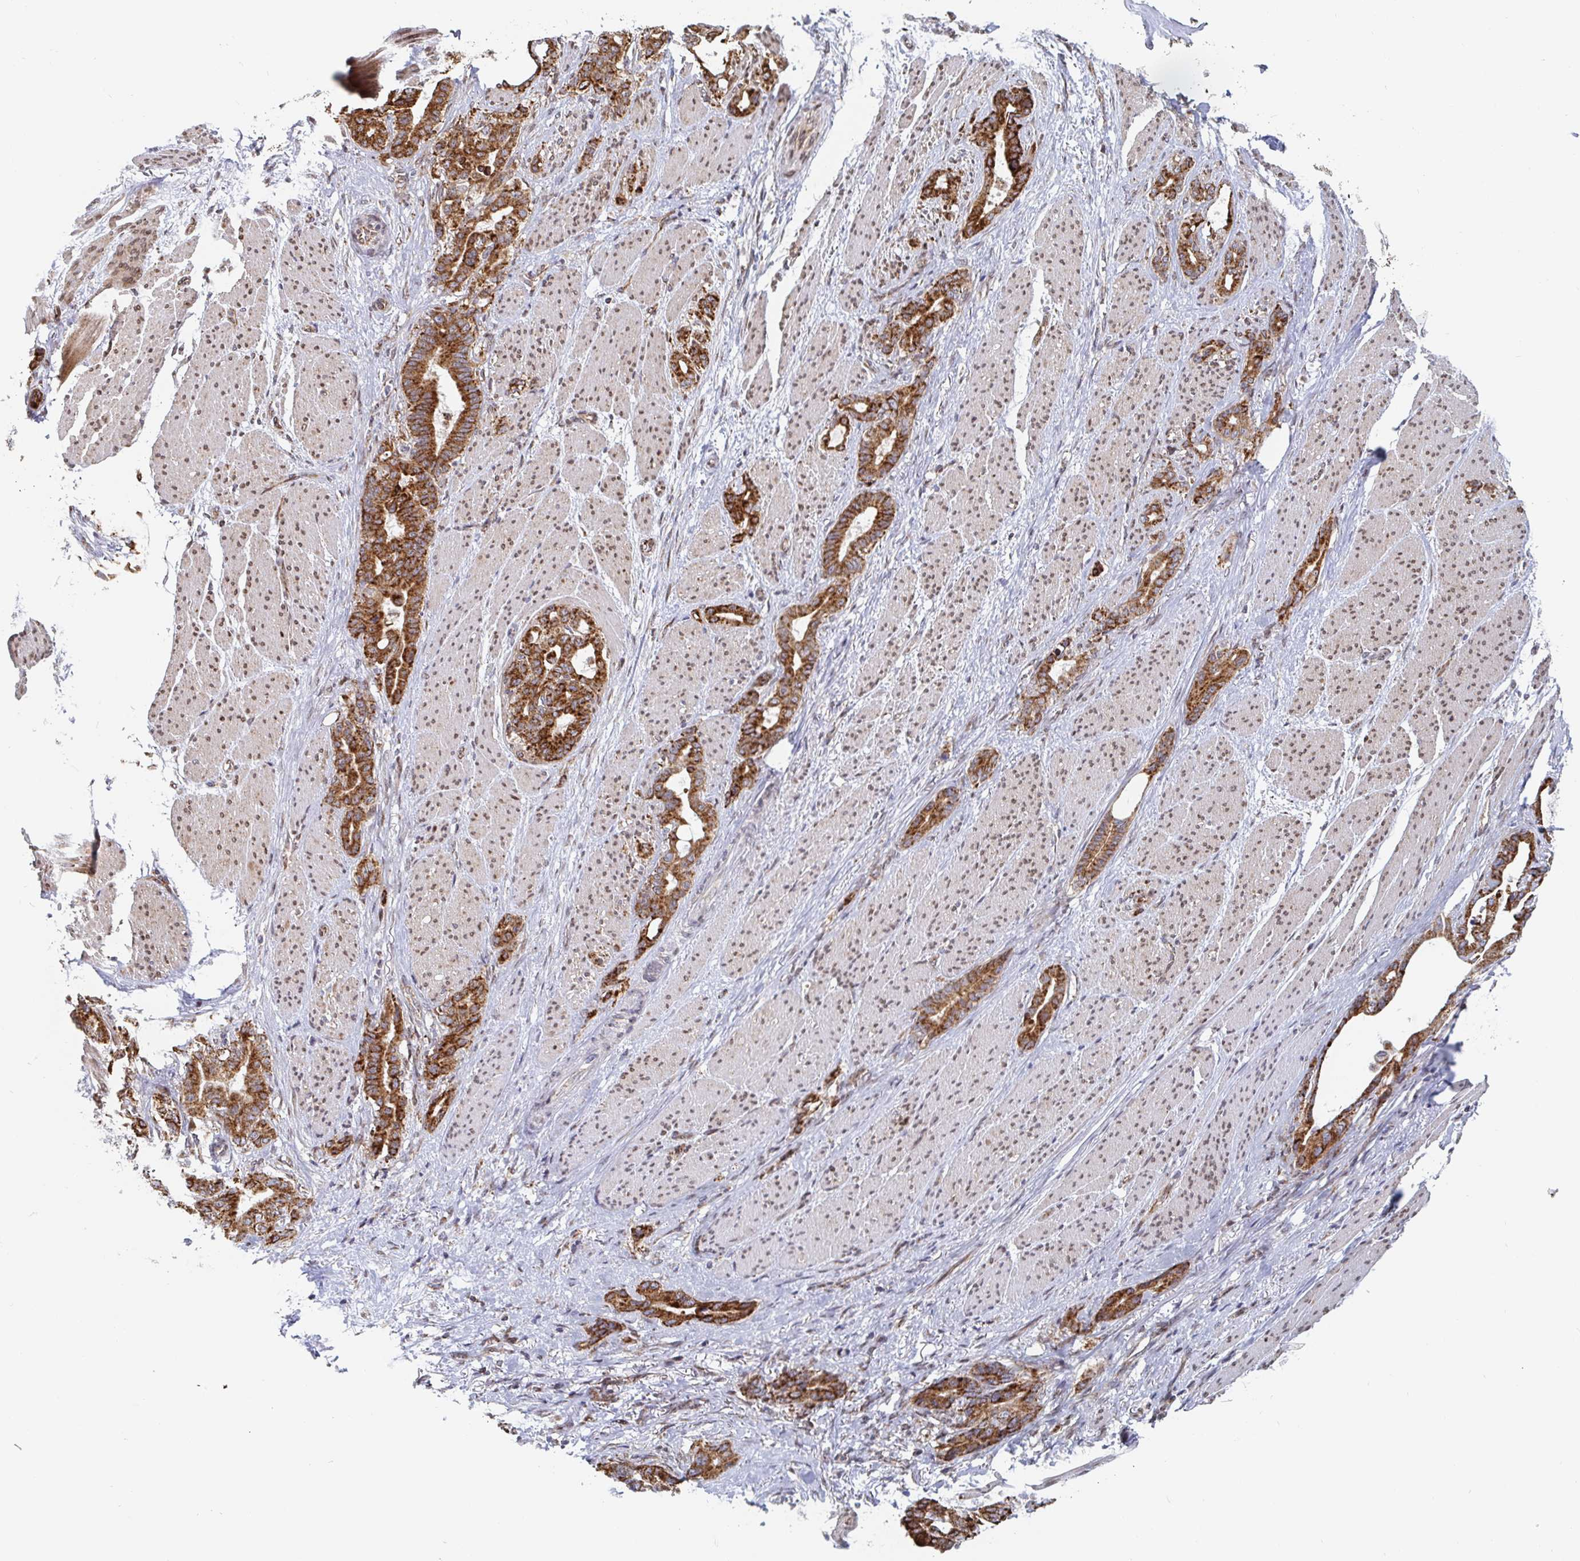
{"staining": {"intensity": "strong", "quantity": ">75%", "location": "cytoplasmic/membranous"}, "tissue": "stomach cancer", "cell_type": "Tumor cells", "image_type": "cancer", "snomed": [{"axis": "morphology", "description": "Normal tissue, NOS"}, {"axis": "morphology", "description": "Adenocarcinoma, NOS"}, {"axis": "topography", "description": "Esophagus"}, {"axis": "topography", "description": "Stomach, upper"}], "caption": "Protein staining of adenocarcinoma (stomach) tissue reveals strong cytoplasmic/membranous positivity in approximately >75% of tumor cells.", "gene": "STARD8", "patient": {"sex": "male", "age": 62}}